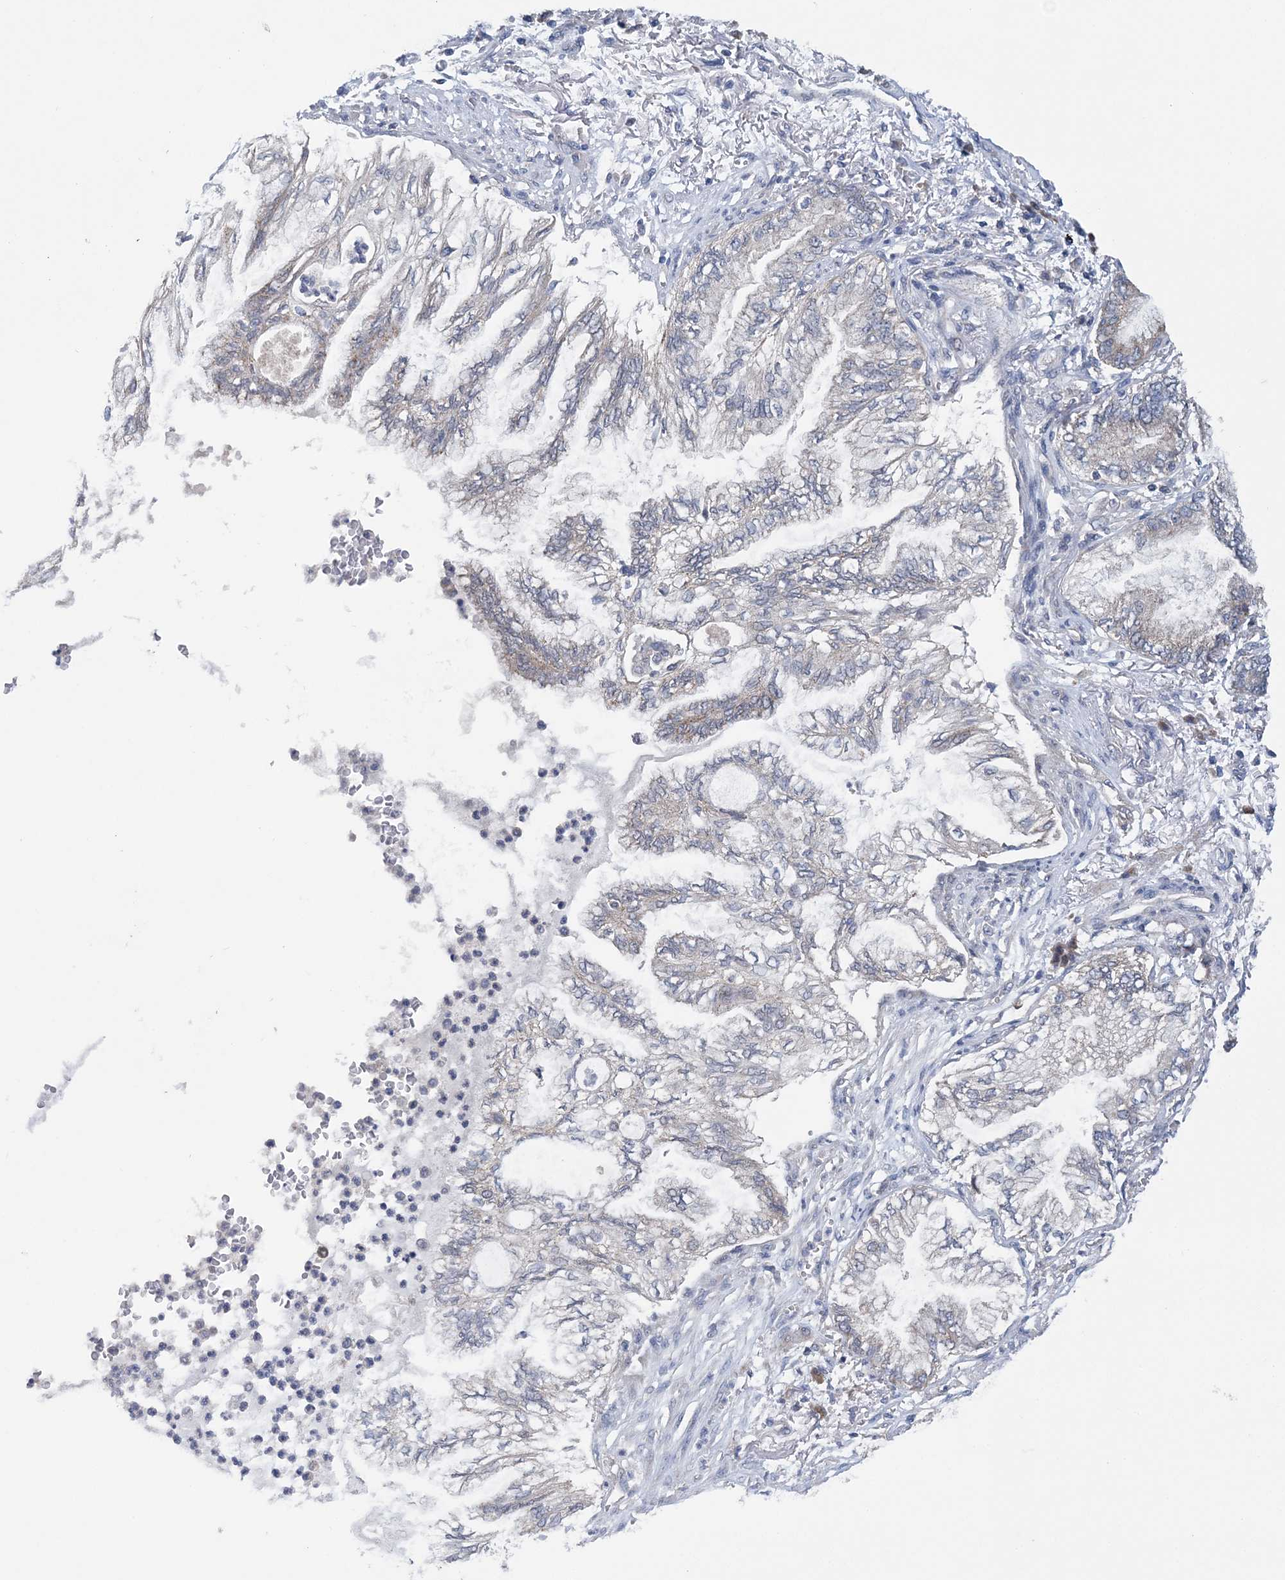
{"staining": {"intensity": "negative", "quantity": "none", "location": "none"}, "tissue": "lung cancer", "cell_type": "Tumor cells", "image_type": "cancer", "snomed": [{"axis": "morphology", "description": "Adenocarcinoma, NOS"}, {"axis": "topography", "description": "Lung"}], "caption": "DAB (3,3'-diaminobenzidine) immunohistochemical staining of human lung cancer reveals no significant positivity in tumor cells.", "gene": "COPE", "patient": {"sex": "female", "age": 70}}